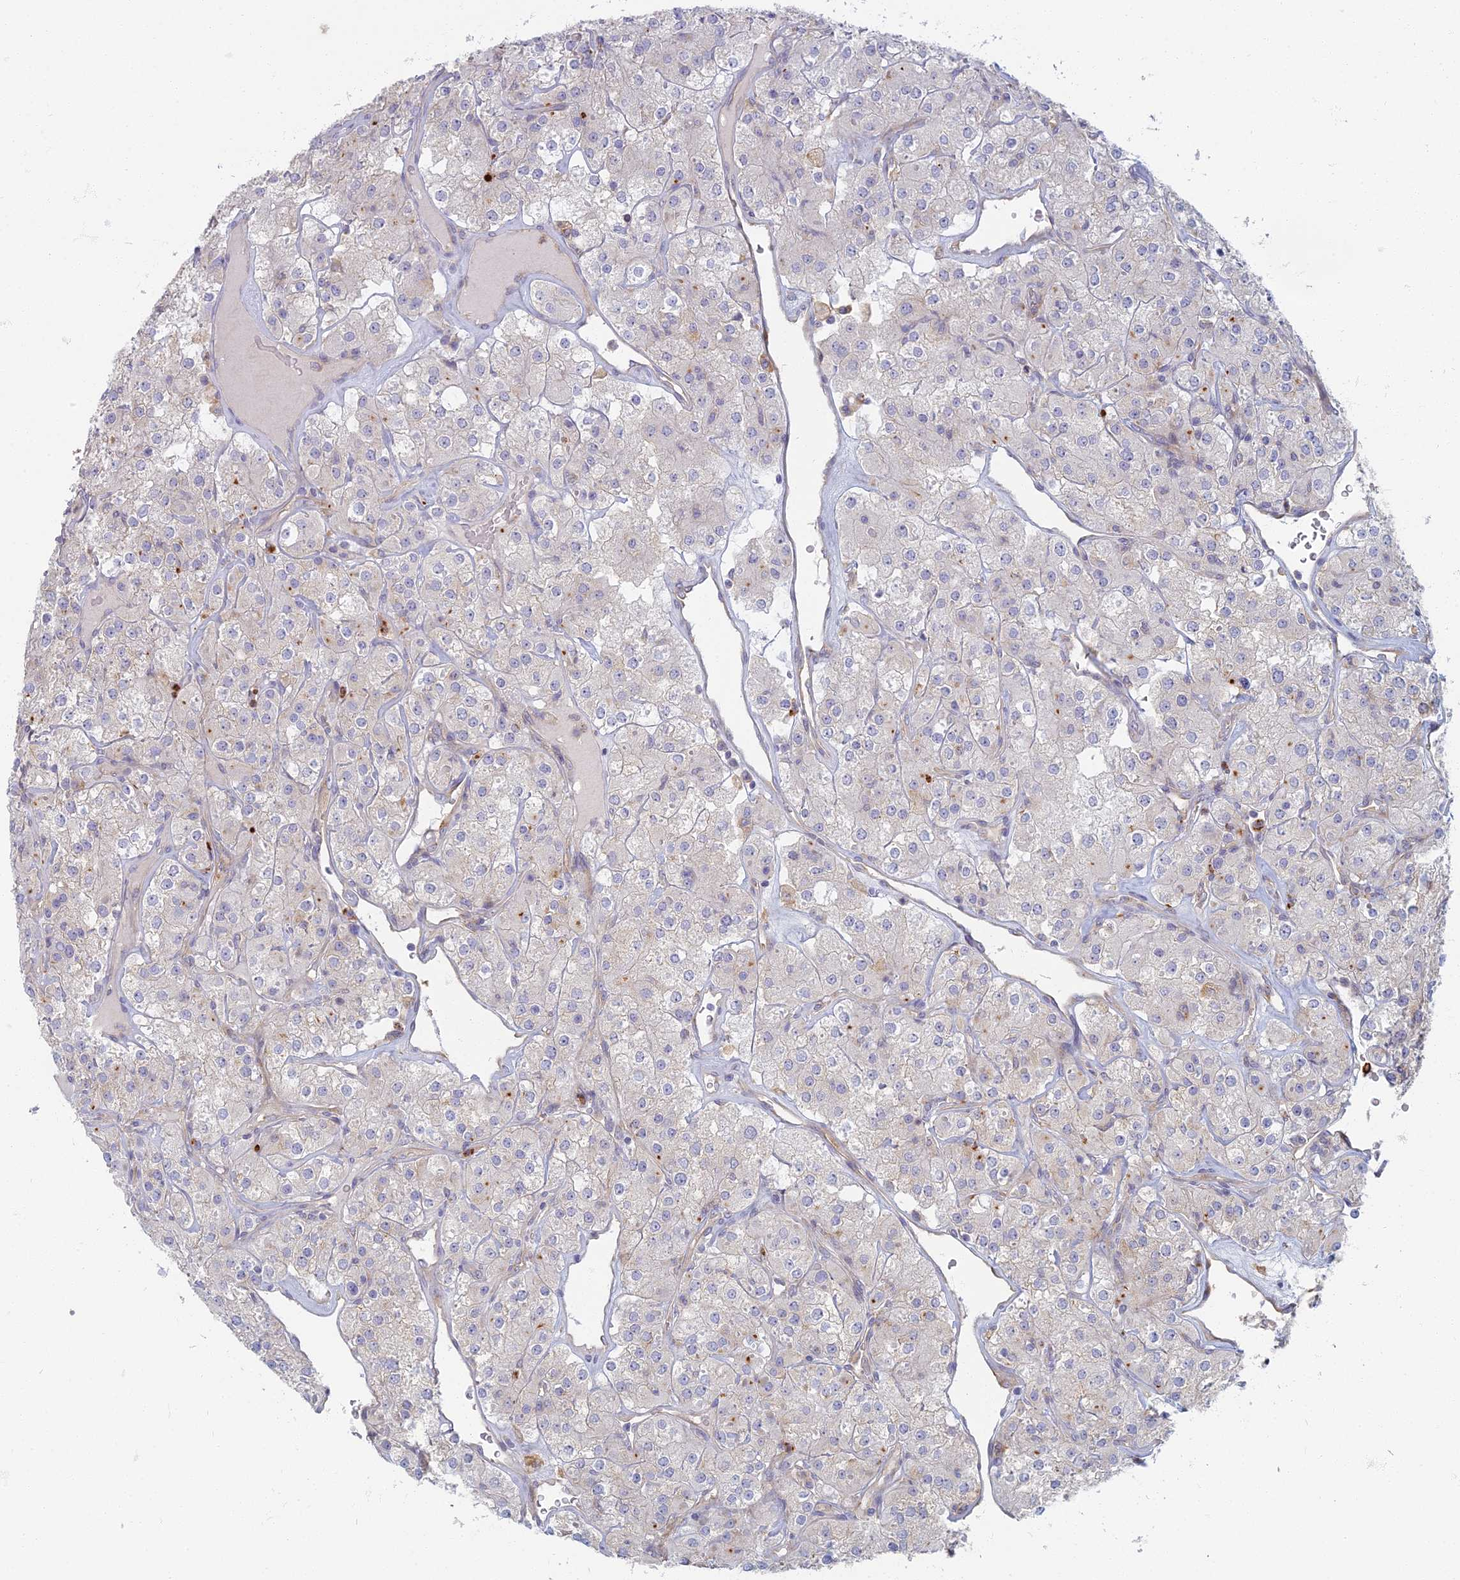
{"staining": {"intensity": "negative", "quantity": "none", "location": "none"}, "tissue": "renal cancer", "cell_type": "Tumor cells", "image_type": "cancer", "snomed": [{"axis": "morphology", "description": "Adenocarcinoma, NOS"}, {"axis": "topography", "description": "Kidney"}], "caption": "An IHC micrograph of adenocarcinoma (renal) is shown. There is no staining in tumor cells of adenocarcinoma (renal). (DAB immunohistochemistry, high magnification).", "gene": "PROX2", "patient": {"sex": "male", "age": 77}}